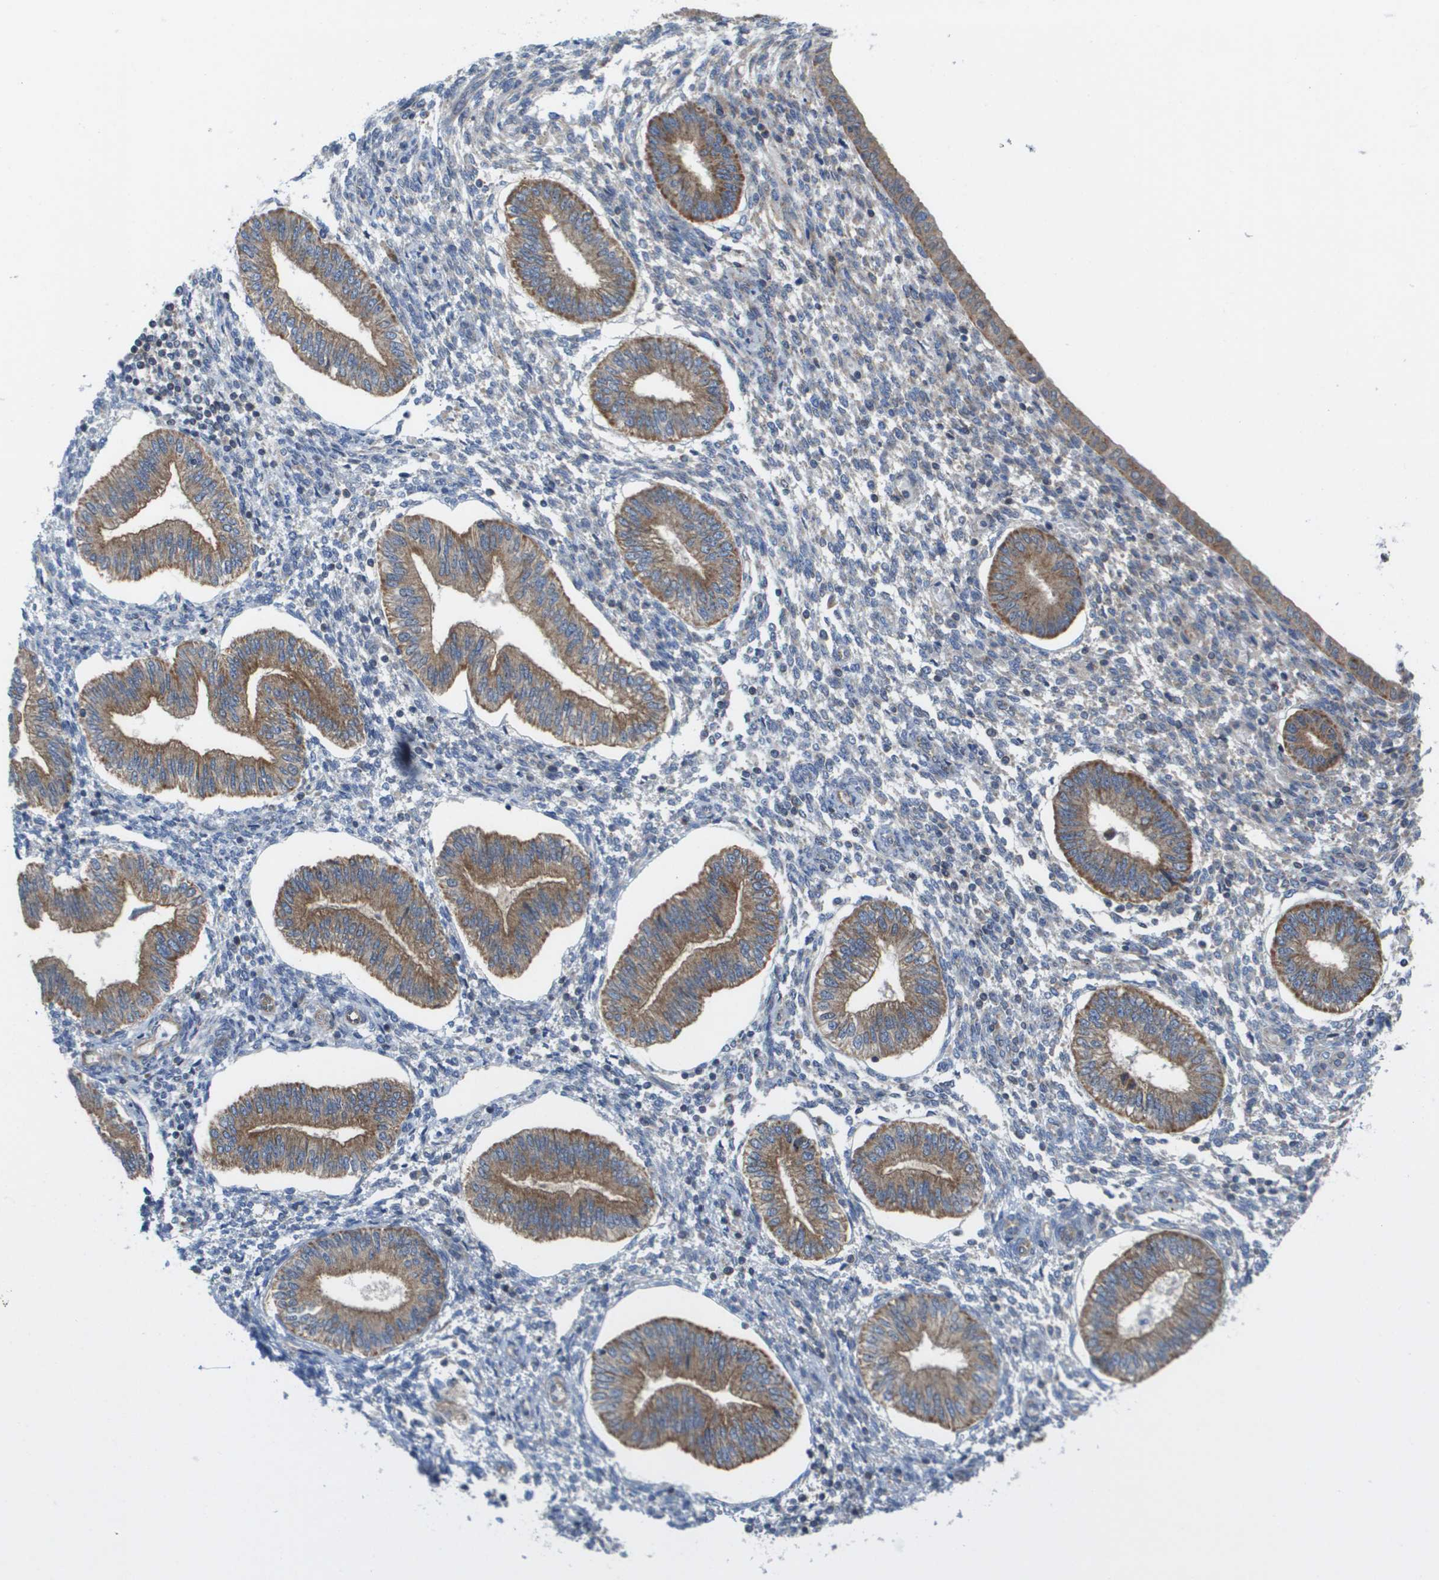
{"staining": {"intensity": "negative", "quantity": "none", "location": "none"}, "tissue": "endometrium", "cell_type": "Cells in endometrial stroma", "image_type": "normal", "snomed": [{"axis": "morphology", "description": "Normal tissue, NOS"}, {"axis": "topography", "description": "Endometrium"}], "caption": "This is a photomicrograph of immunohistochemistry (IHC) staining of unremarkable endometrium, which shows no positivity in cells in endometrial stroma. (DAB (3,3'-diaminobenzidine) immunohistochemistry (IHC) visualized using brightfield microscopy, high magnification).", "gene": "FIS1", "patient": {"sex": "female", "age": 50}}